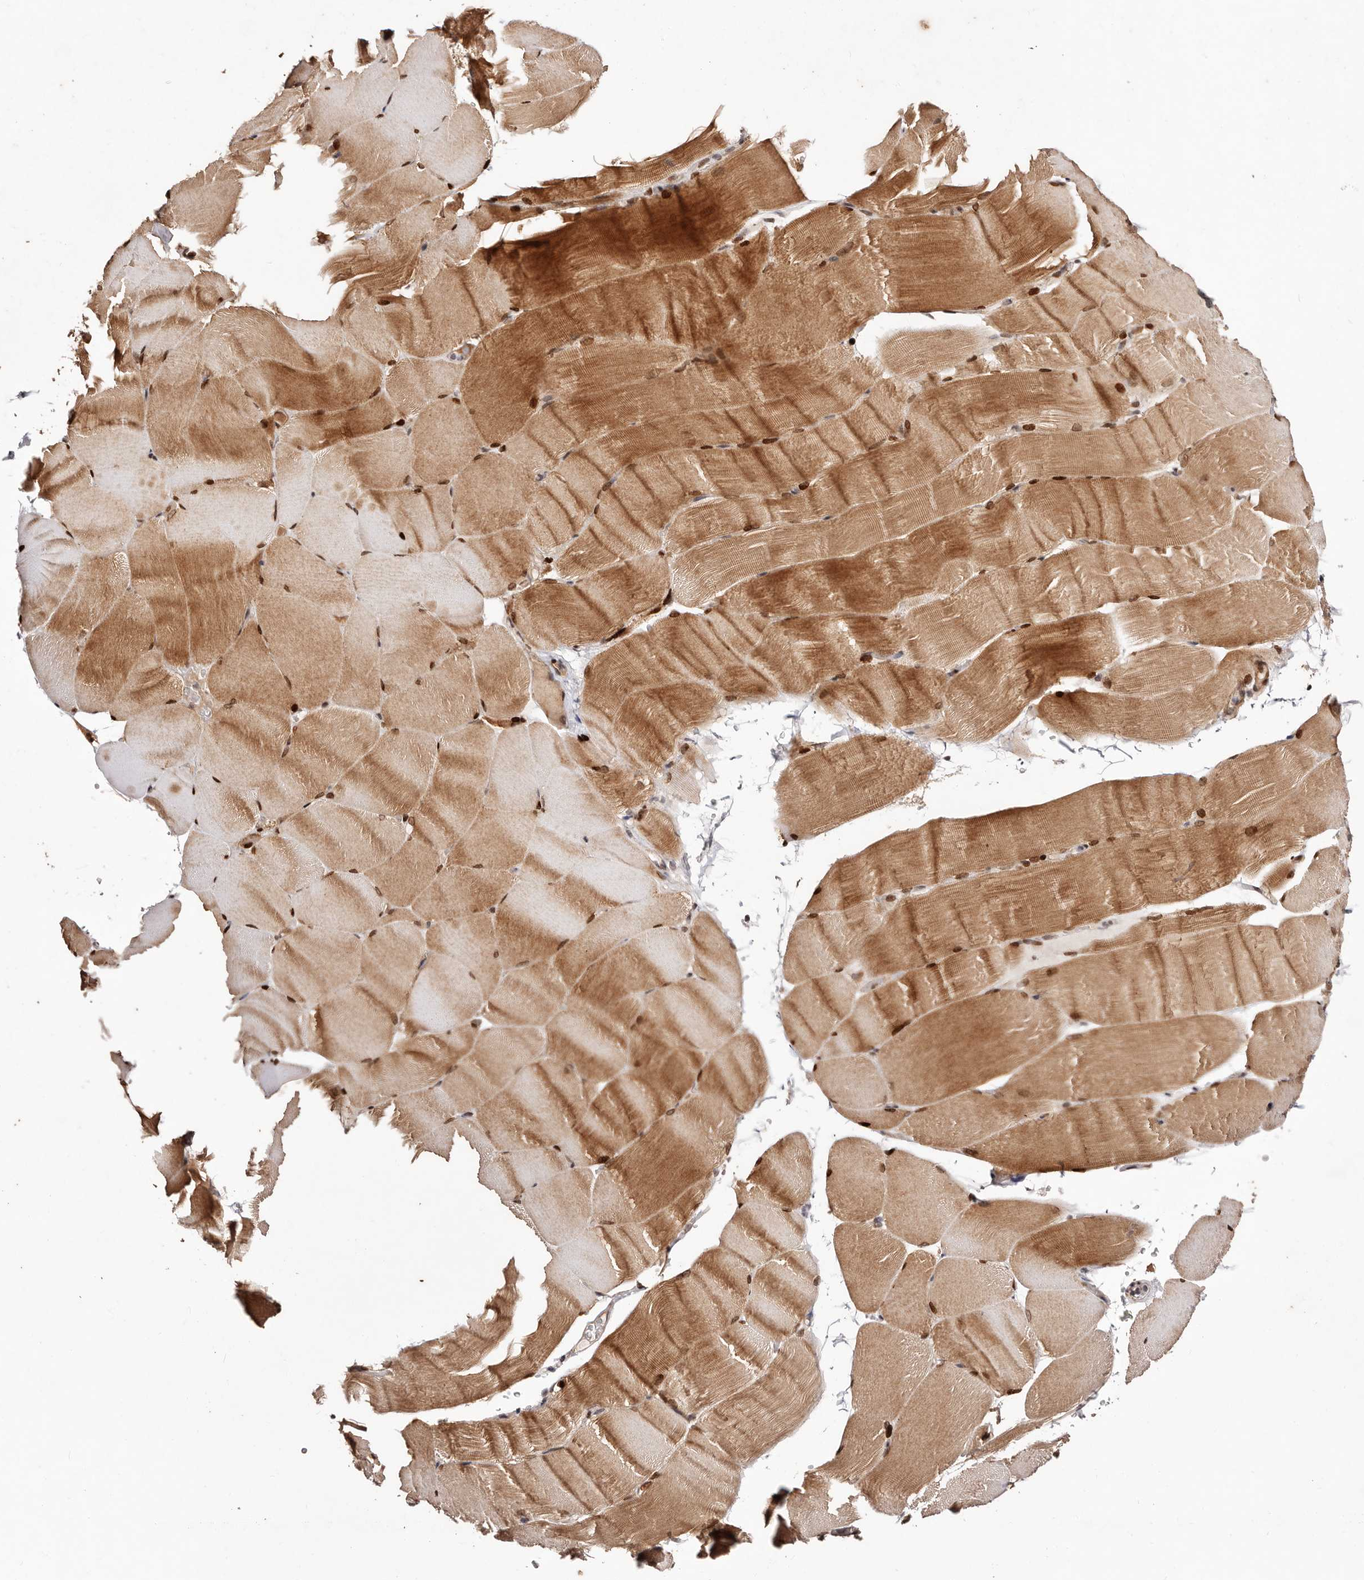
{"staining": {"intensity": "moderate", "quantity": "25%-75%", "location": "cytoplasmic/membranous,nuclear"}, "tissue": "skeletal muscle", "cell_type": "Myocytes", "image_type": "normal", "snomed": [{"axis": "morphology", "description": "Normal tissue, NOS"}, {"axis": "topography", "description": "Skeletal muscle"}, {"axis": "topography", "description": "Parathyroid gland"}], "caption": "An immunohistochemistry micrograph of normal tissue is shown. Protein staining in brown highlights moderate cytoplasmic/membranous,nuclear positivity in skeletal muscle within myocytes. The protein of interest is stained brown, and the nuclei are stained in blue (DAB IHC with brightfield microscopy, high magnification).", "gene": "HIVEP3", "patient": {"sex": "female", "age": 37}}